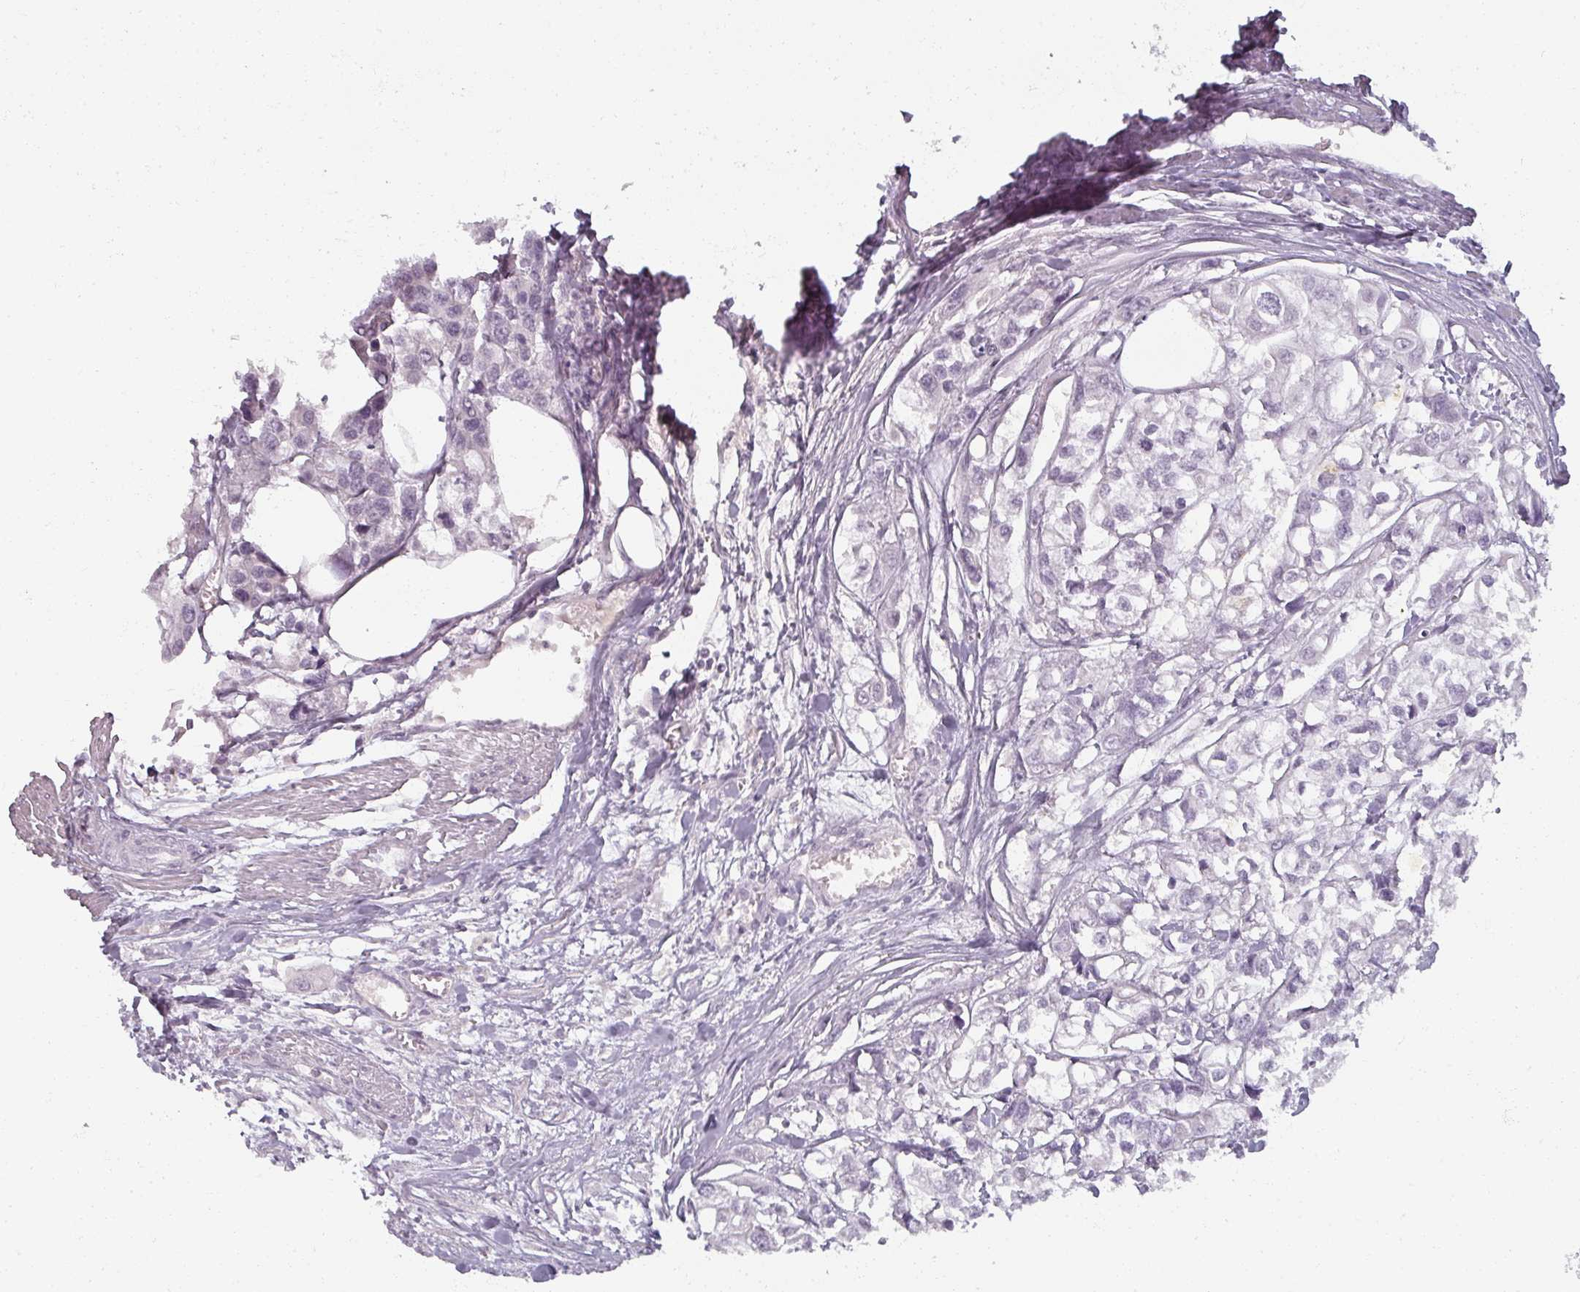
{"staining": {"intensity": "negative", "quantity": "none", "location": "none"}, "tissue": "urothelial cancer", "cell_type": "Tumor cells", "image_type": "cancer", "snomed": [{"axis": "morphology", "description": "Urothelial carcinoma, High grade"}, {"axis": "topography", "description": "Urinary bladder"}], "caption": "Immunohistochemistry (IHC) micrograph of neoplastic tissue: human high-grade urothelial carcinoma stained with DAB (3,3'-diaminobenzidine) exhibits no significant protein expression in tumor cells.", "gene": "REG3G", "patient": {"sex": "male", "age": 67}}